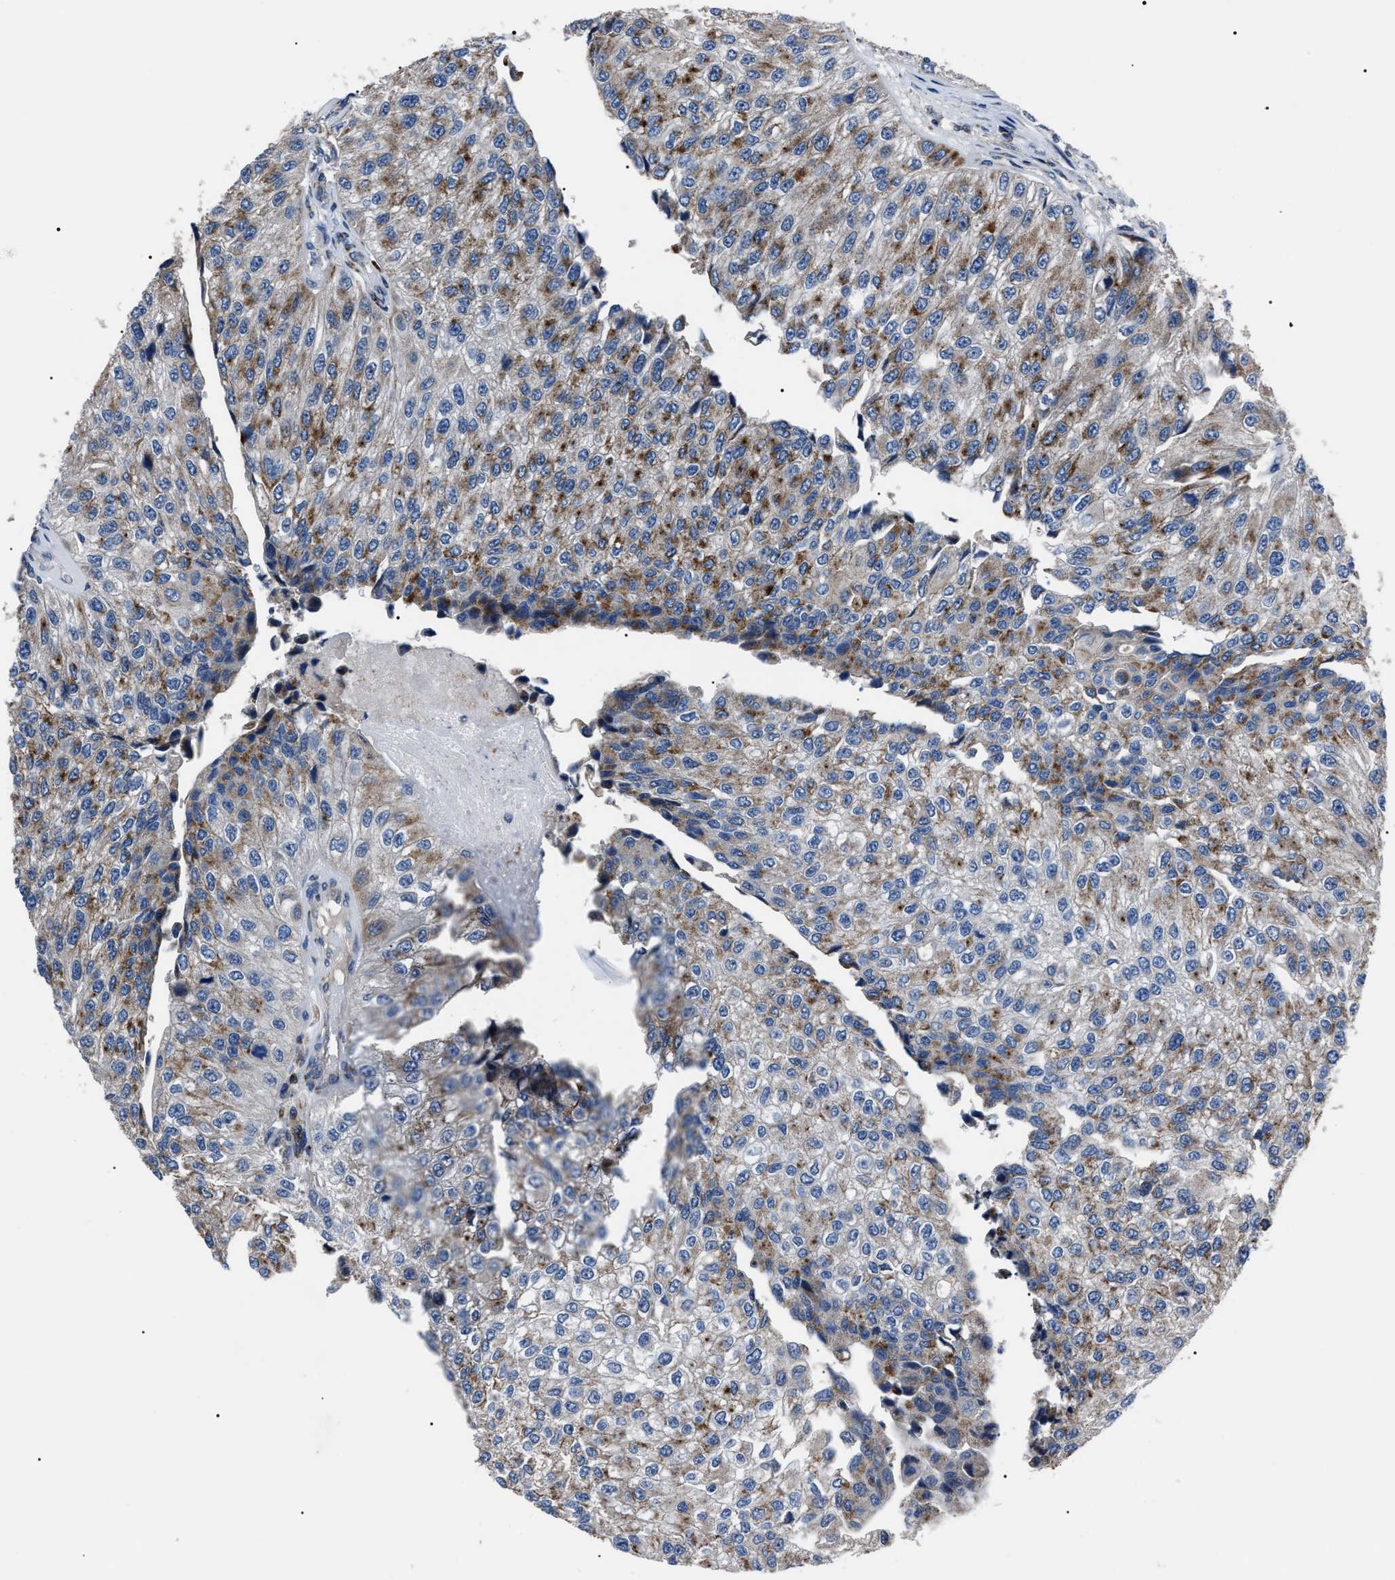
{"staining": {"intensity": "moderate", "quantity": "25%-75%", "location": "cytoplasmic/membranous"}, "tissue": "urothelial cancer", "cell_type": "Tumor cells", "image_type": "cancer", "snomed": [{"axis": "morphology", "description": "Urothelial carcinoma, High grade"}, {"axis": "topography", "description": "Kidney"}, {"axis": "topography", "description": "Urinary bladder"}], "caption": "The micrograph displays immunohistochemical staining of urothelial cancer. There is moderate cytoplasmic/membranous staining is identified in about 25%-75% of tumor cells. Immunohistochemistry stains the protein in brown and the nuclei are stained blue.", "gene": "LRRC14", "patient": {"sex": "male", "age": 77}}